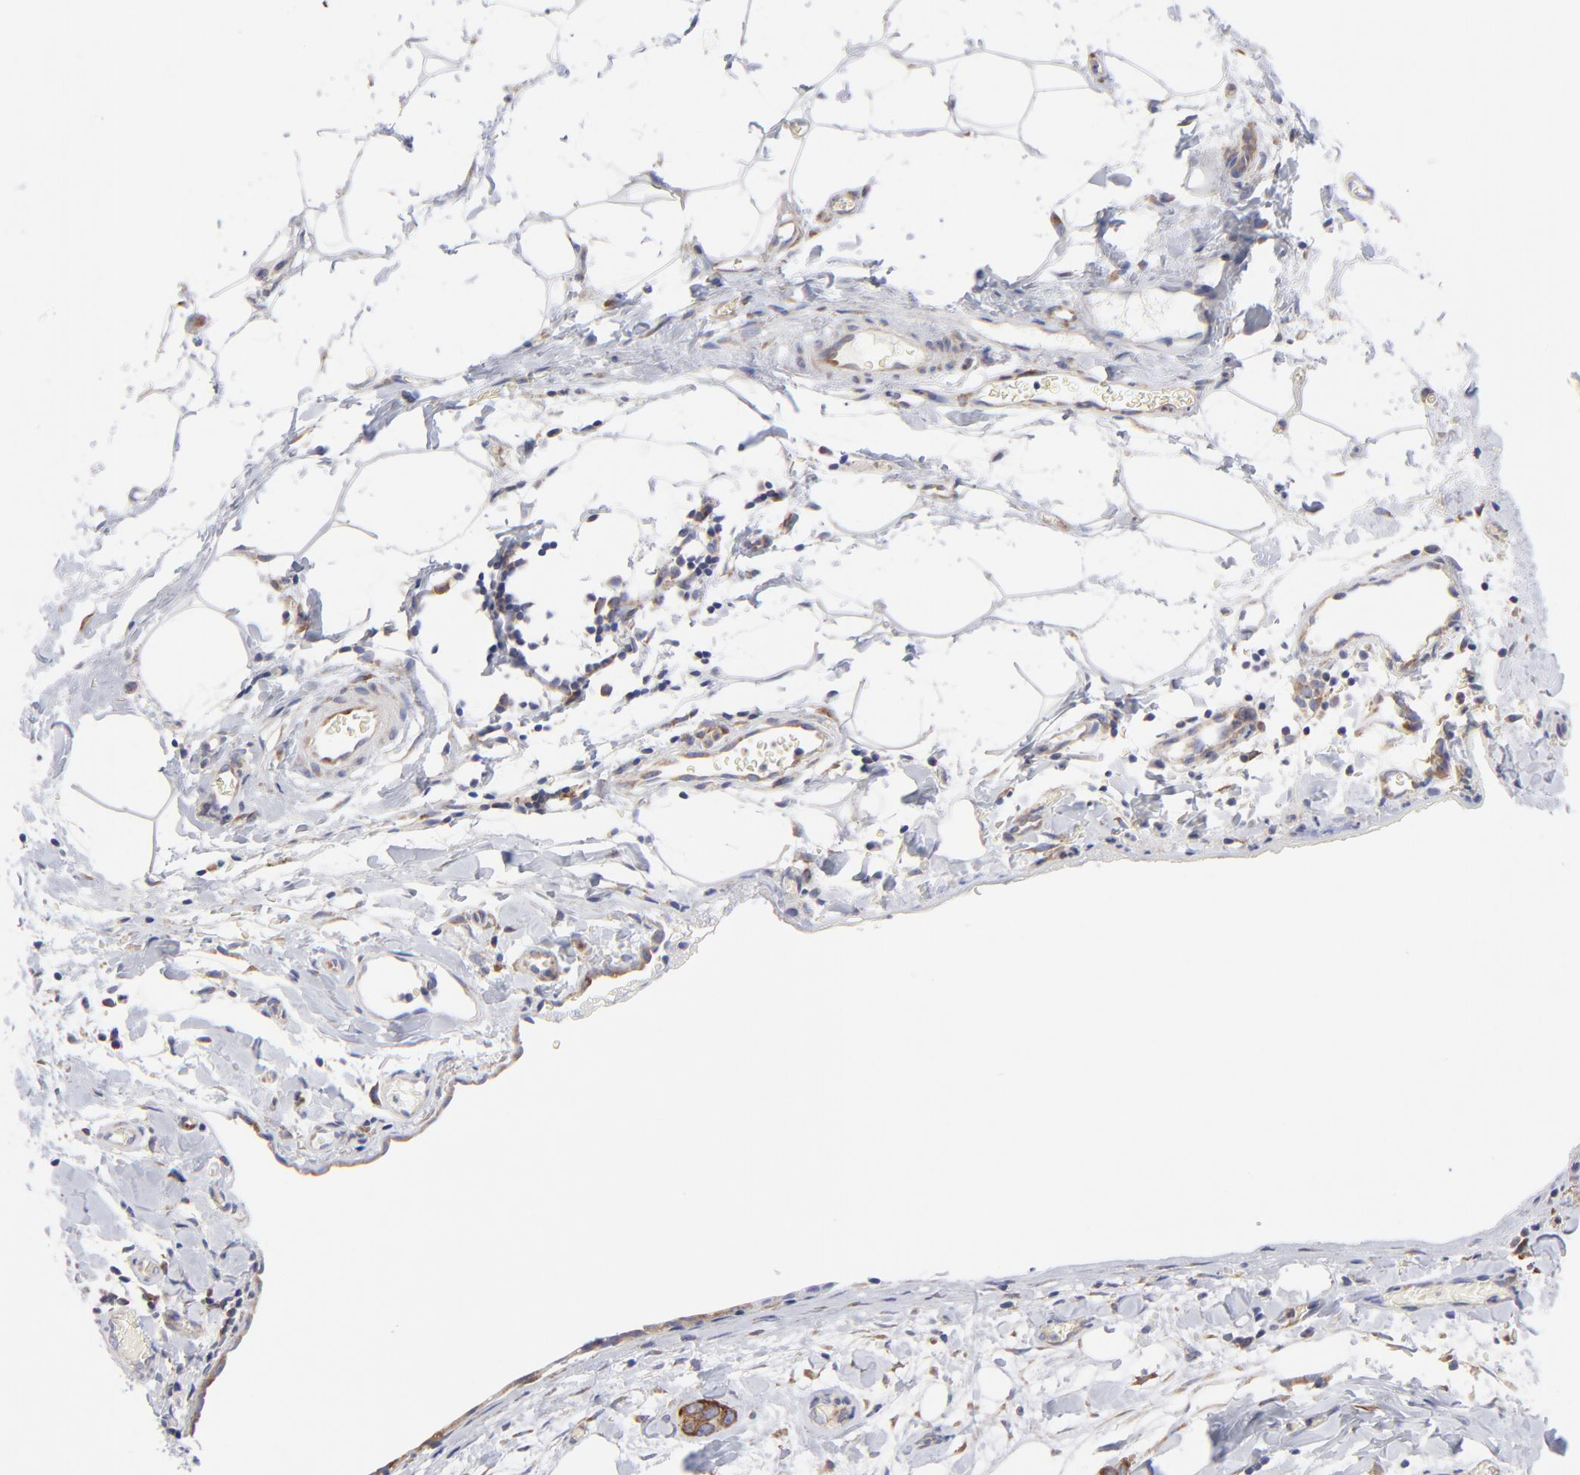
{"staining": {"intensity": "strong", "quantity": ">75%", "location": "cytoplasmic/membranous"}, "tissue": "stomach cancer", "cell_type": "Tumor cells", "image_type": "cancer", "snomed": [{"axis": "morphology", "description": "Adenocarcinoma, NOS"}, {"axis": "topography", "description": "Stomach, upper"}], "caption": "Stomach cancer (adenocarcinoma) stained for a protein exhibits strong cytoplasmic/membranous positivity in tumor cells. (Brightfield microscopy of DAB IHC at high magnification).", "gene": "EIF2AK2", "patient": {"sex": "male", "age": 47}}